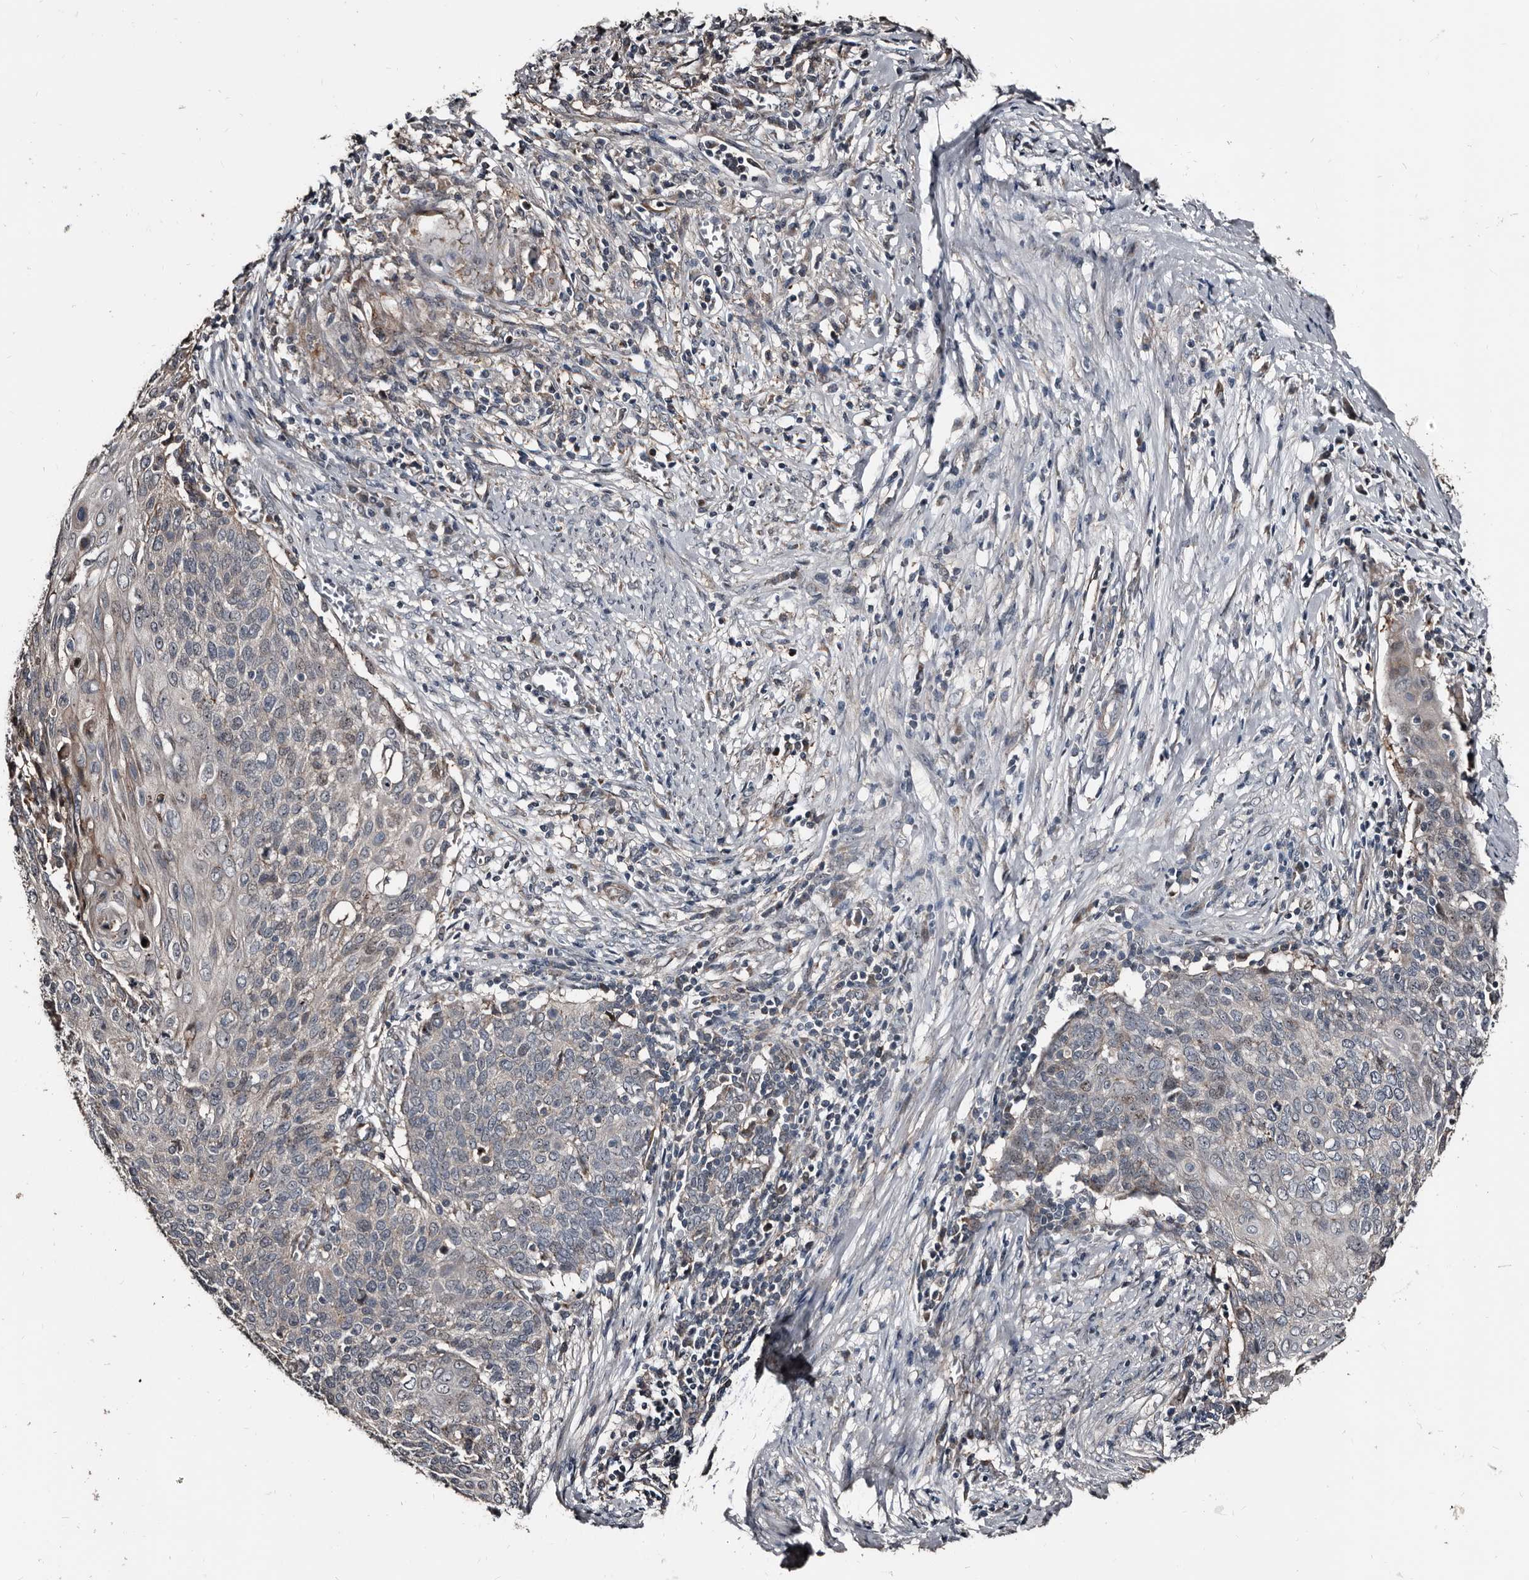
{"staining": {"intensity": "negative", "quantity": "none", "location": "none"}, "tissue": "cervical cancer", "cell_type": "Tumor cells", "image_type": "cancer", "snomed": [{"axis": "morphology", "description": "Squamous cell carcinoma, NOS"}, {"axis": "topography", "description": "Cervix"}], "caption": "Immunohistochemistry (IHC) histopathology image of squamous cell carcinoma (cervical) stained for a protein (brown), which demonstrates no staining in tumor cells.", "gene": "DHPS", "patient": {"sex": "female", "age": 39}}